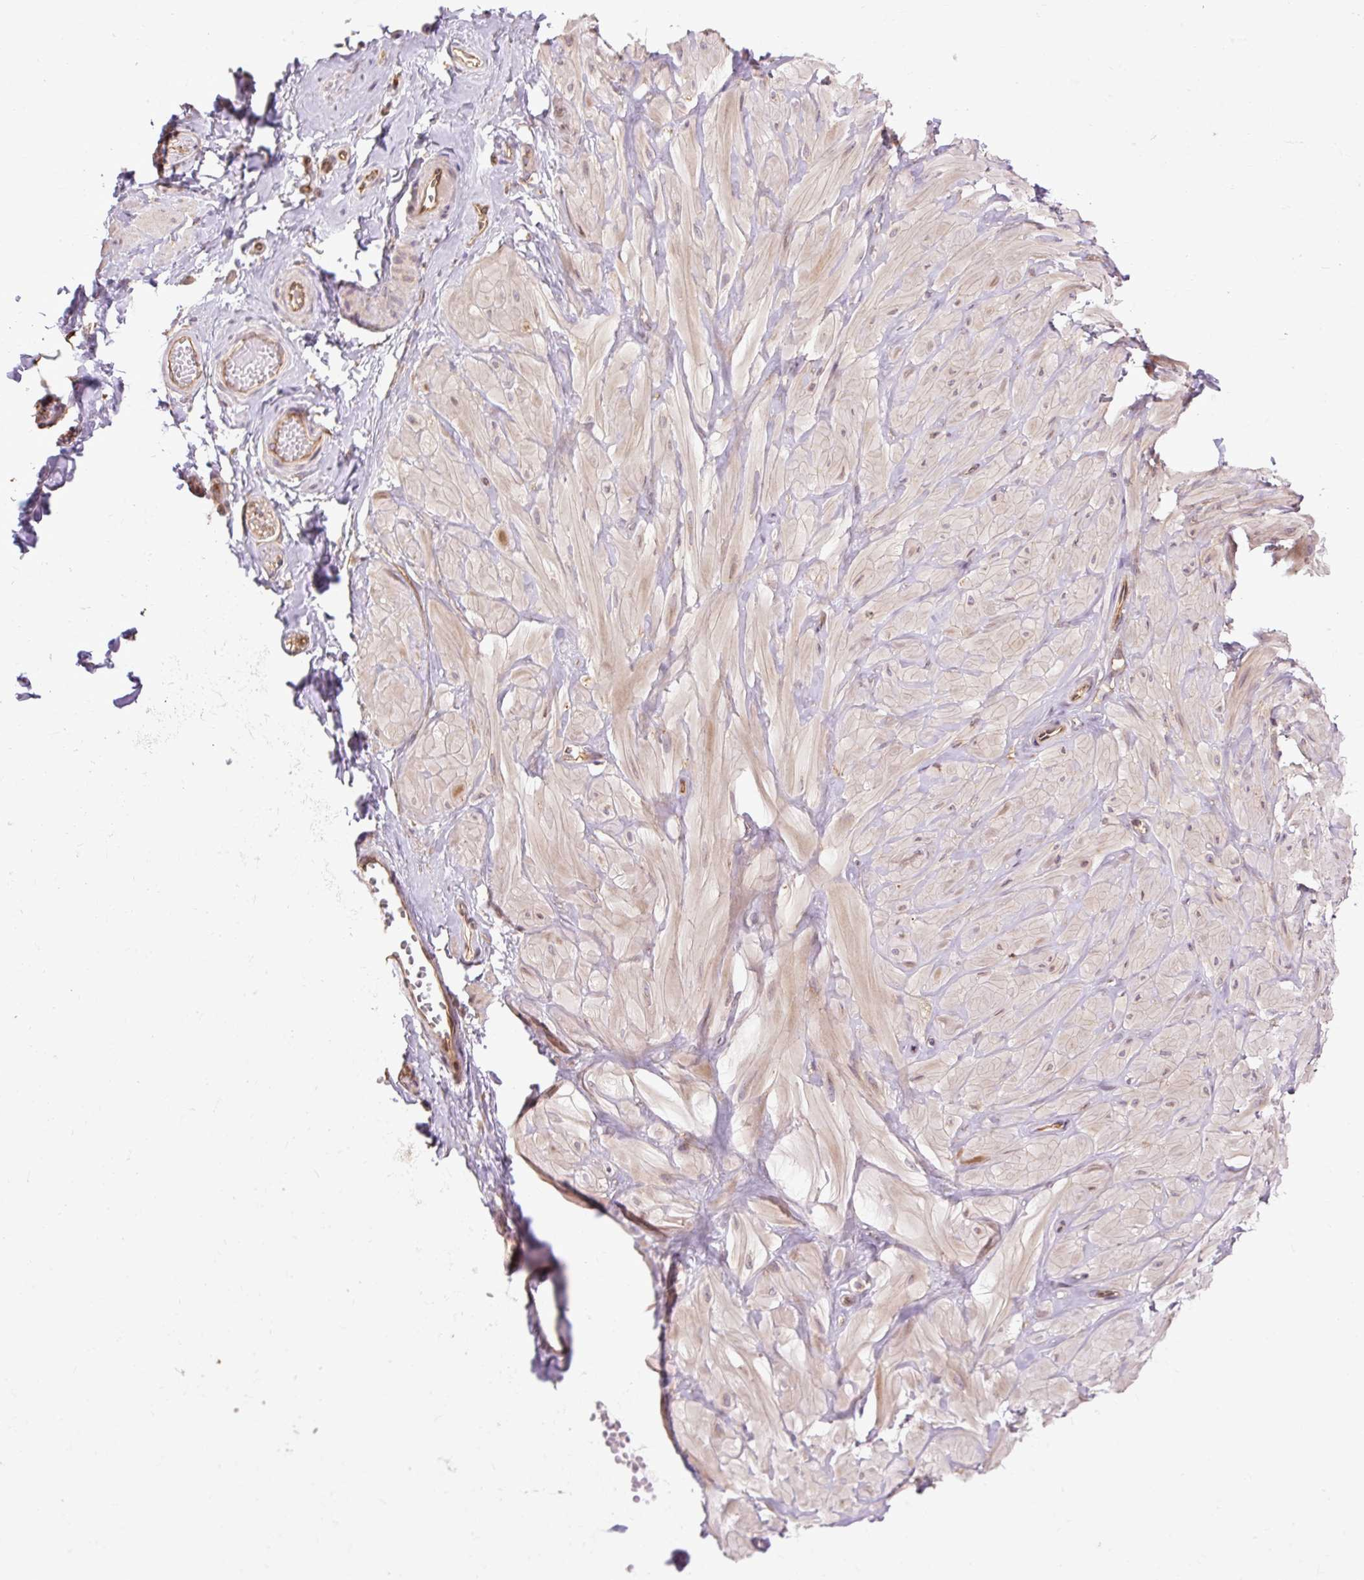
{"staining": {"intensity": "weak", "quantity": "<25%", "location": "cytoplasmic/membranous"}, "tissue": "adipose tissue", "cell_type": "Adipocytes", "image_type": "normal", "snomed": [{"axis": "morphology", "description": "Normal tissue, NOS"}, {"axis": "topography", "description": "Soft tissue"}, {"axis": "topography", "description": "Adipose tissue"}, {"axis": "topography", "description": "Vascular tissue"}, {"axis": "topography", "description": "Peripheral nerve tissue"}], "caption": "Adipocytes are negative for brown protein staining in benign adipose tissue. (DAB (3,3'-diaminobenzidine) immunohistochemistry with hematoxylin counter stain).", "gene": "CCDC93", "patient": {"sex": "male", "age": 29}}